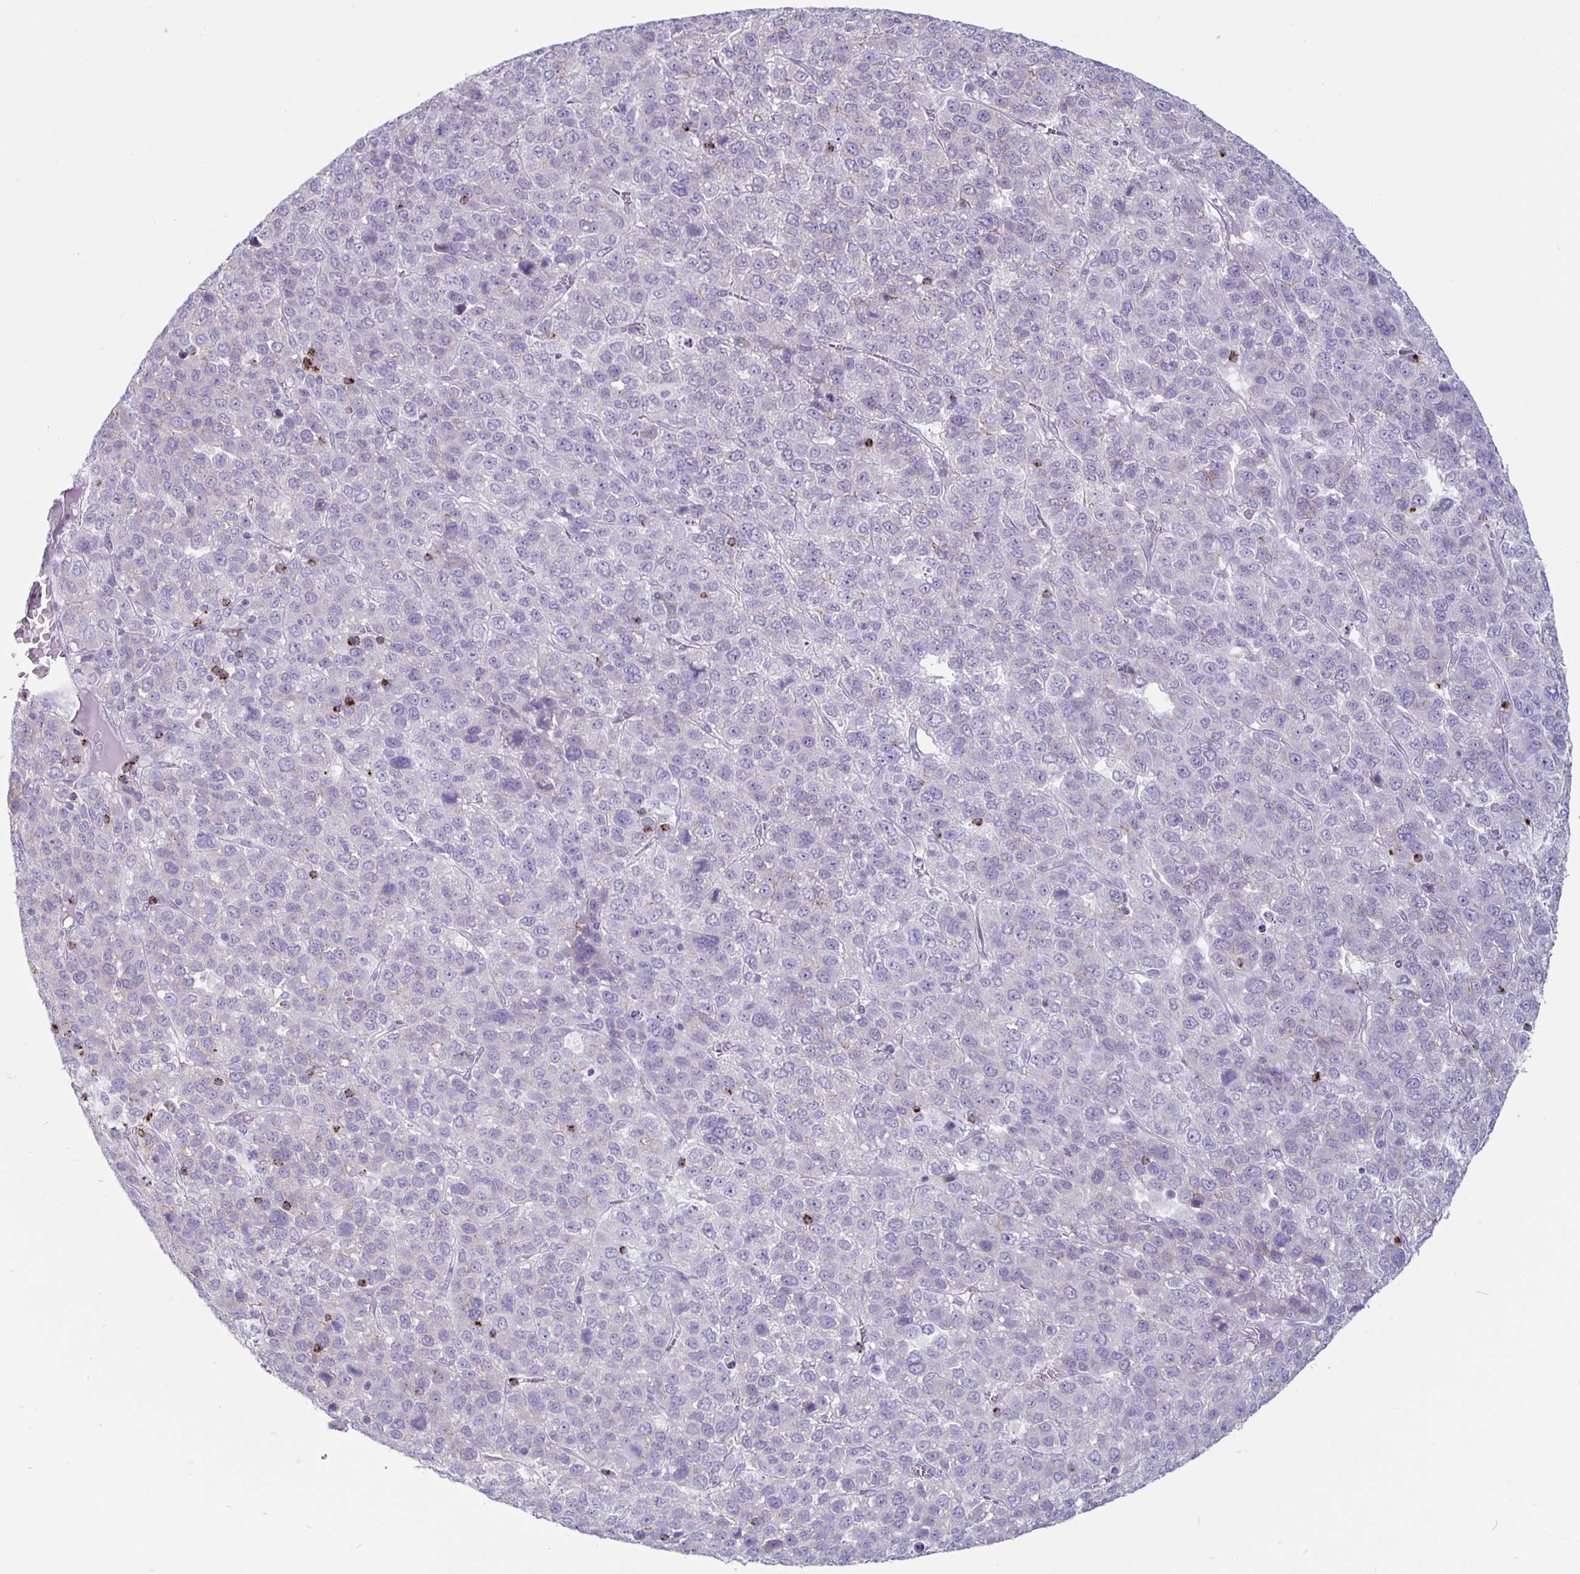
{"staining": {"intensity": "negative", "quantity": "none", "location": "none"}, "tissue": "liver cancer", "cell_type": "Tumor cells", "image_type": "cancer", "snomed": [{"axis": "morphology", "description": "Carcinoma, Hepatocellular, NOS"}, {"axis": "topography", "description": "Liver"}], "caption": "Immunohistochemistry (IHC) of liver hepatocellular carcinoma demonstrates no staining in tumor cells.", "gene": "GZMK", "patient": {"sex": "male", "age": 69}}